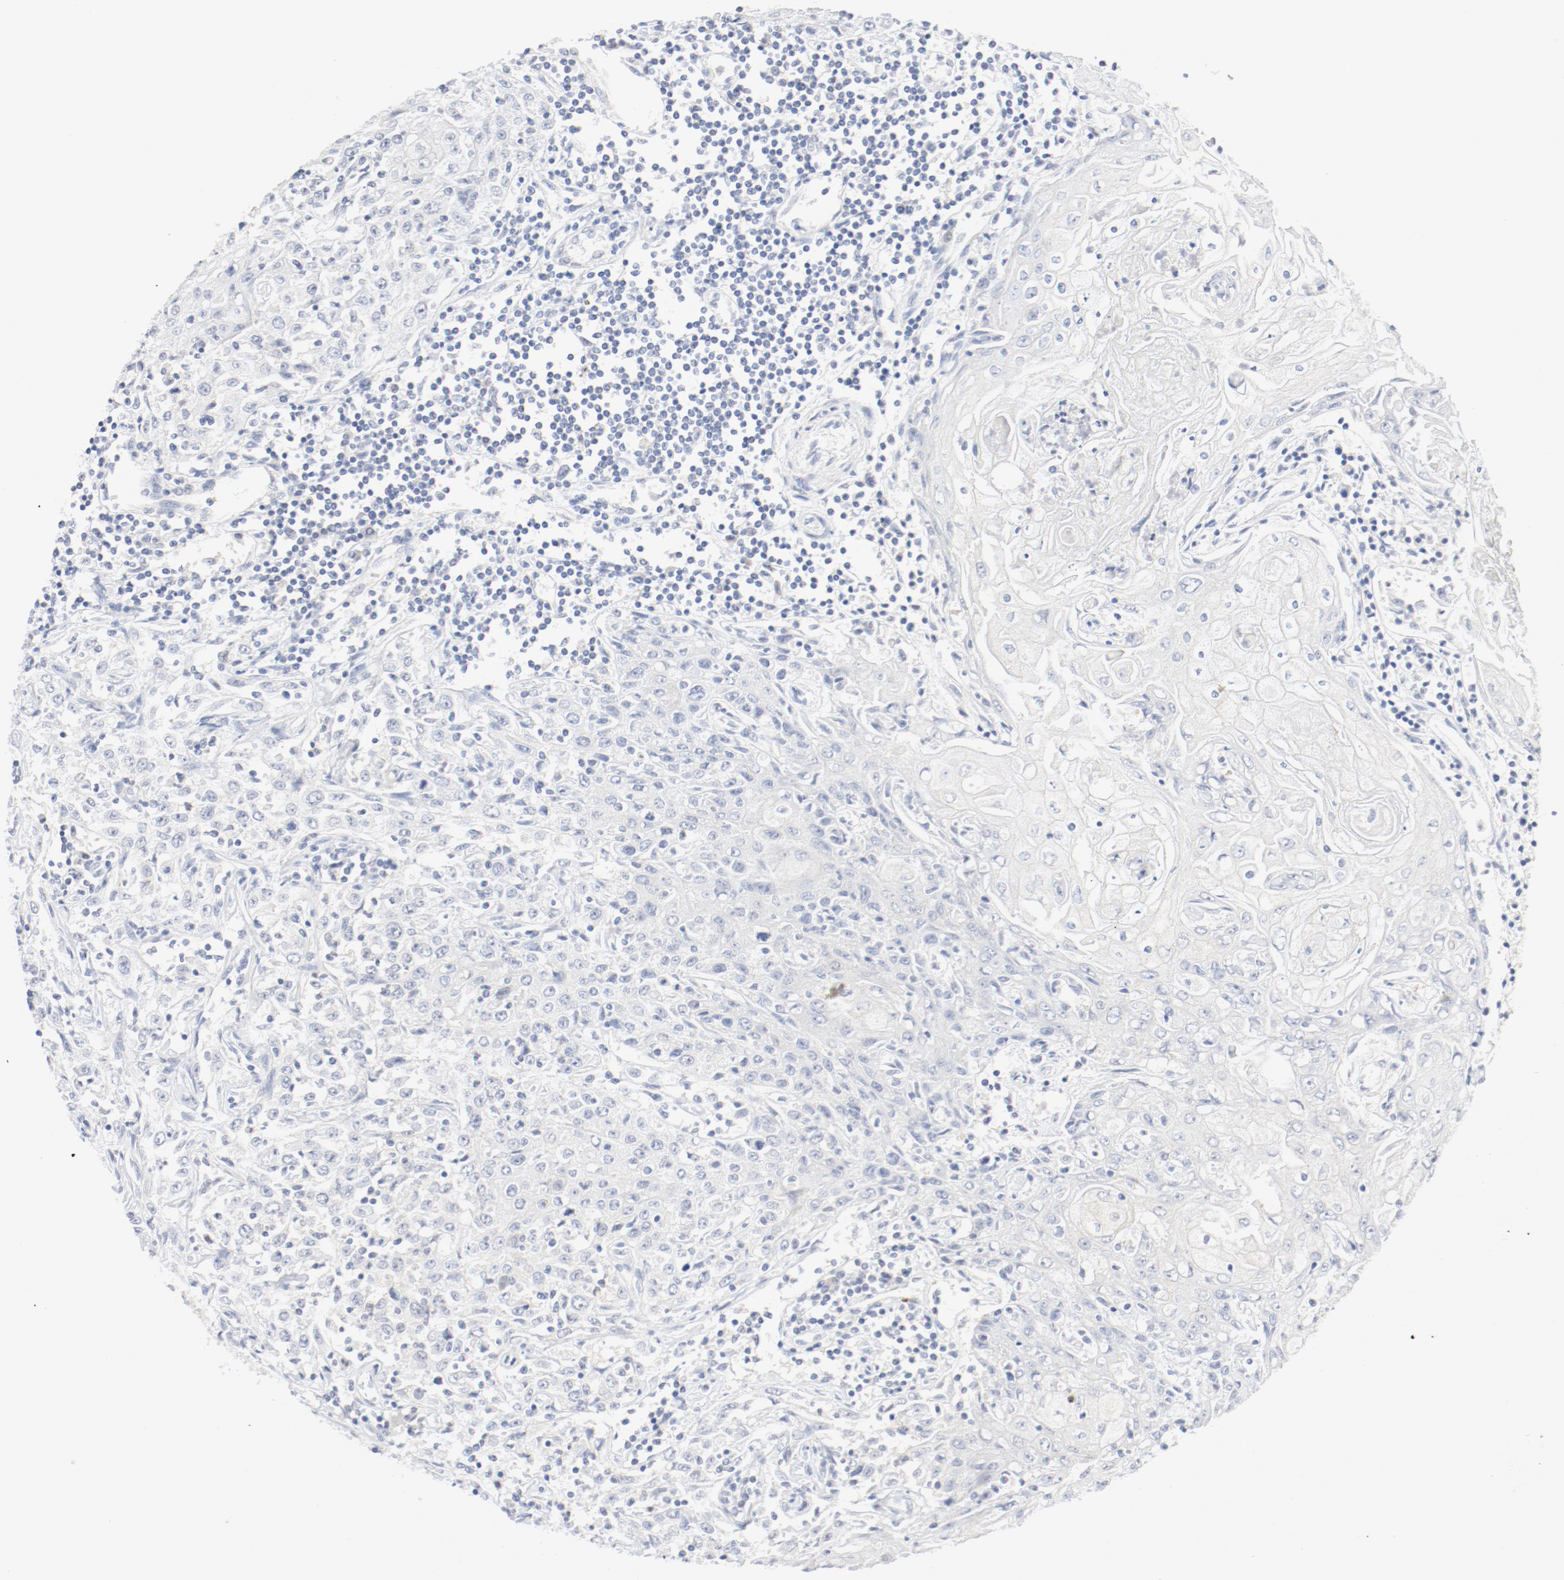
{"staining": {"intensity": "negative", "quantity": "none", "location": "none"}, "tissue": "head and neck cancer", "cell_type": "Tumor cells", "image_type": "cancer", "snomed": [{"axis": "morphology", "description": "Squamous cell carcinoma, NOS"}, {"axis": "topography", "description": "Oral tissue"}, {"axis": "topography", "description": "Head-Neck"}], "caption": "The image exhibits no significant positivity in tumor cells of head and neck cancer.", "gene": "PGM1", "patient": {"sex": "female", "age": 76}}